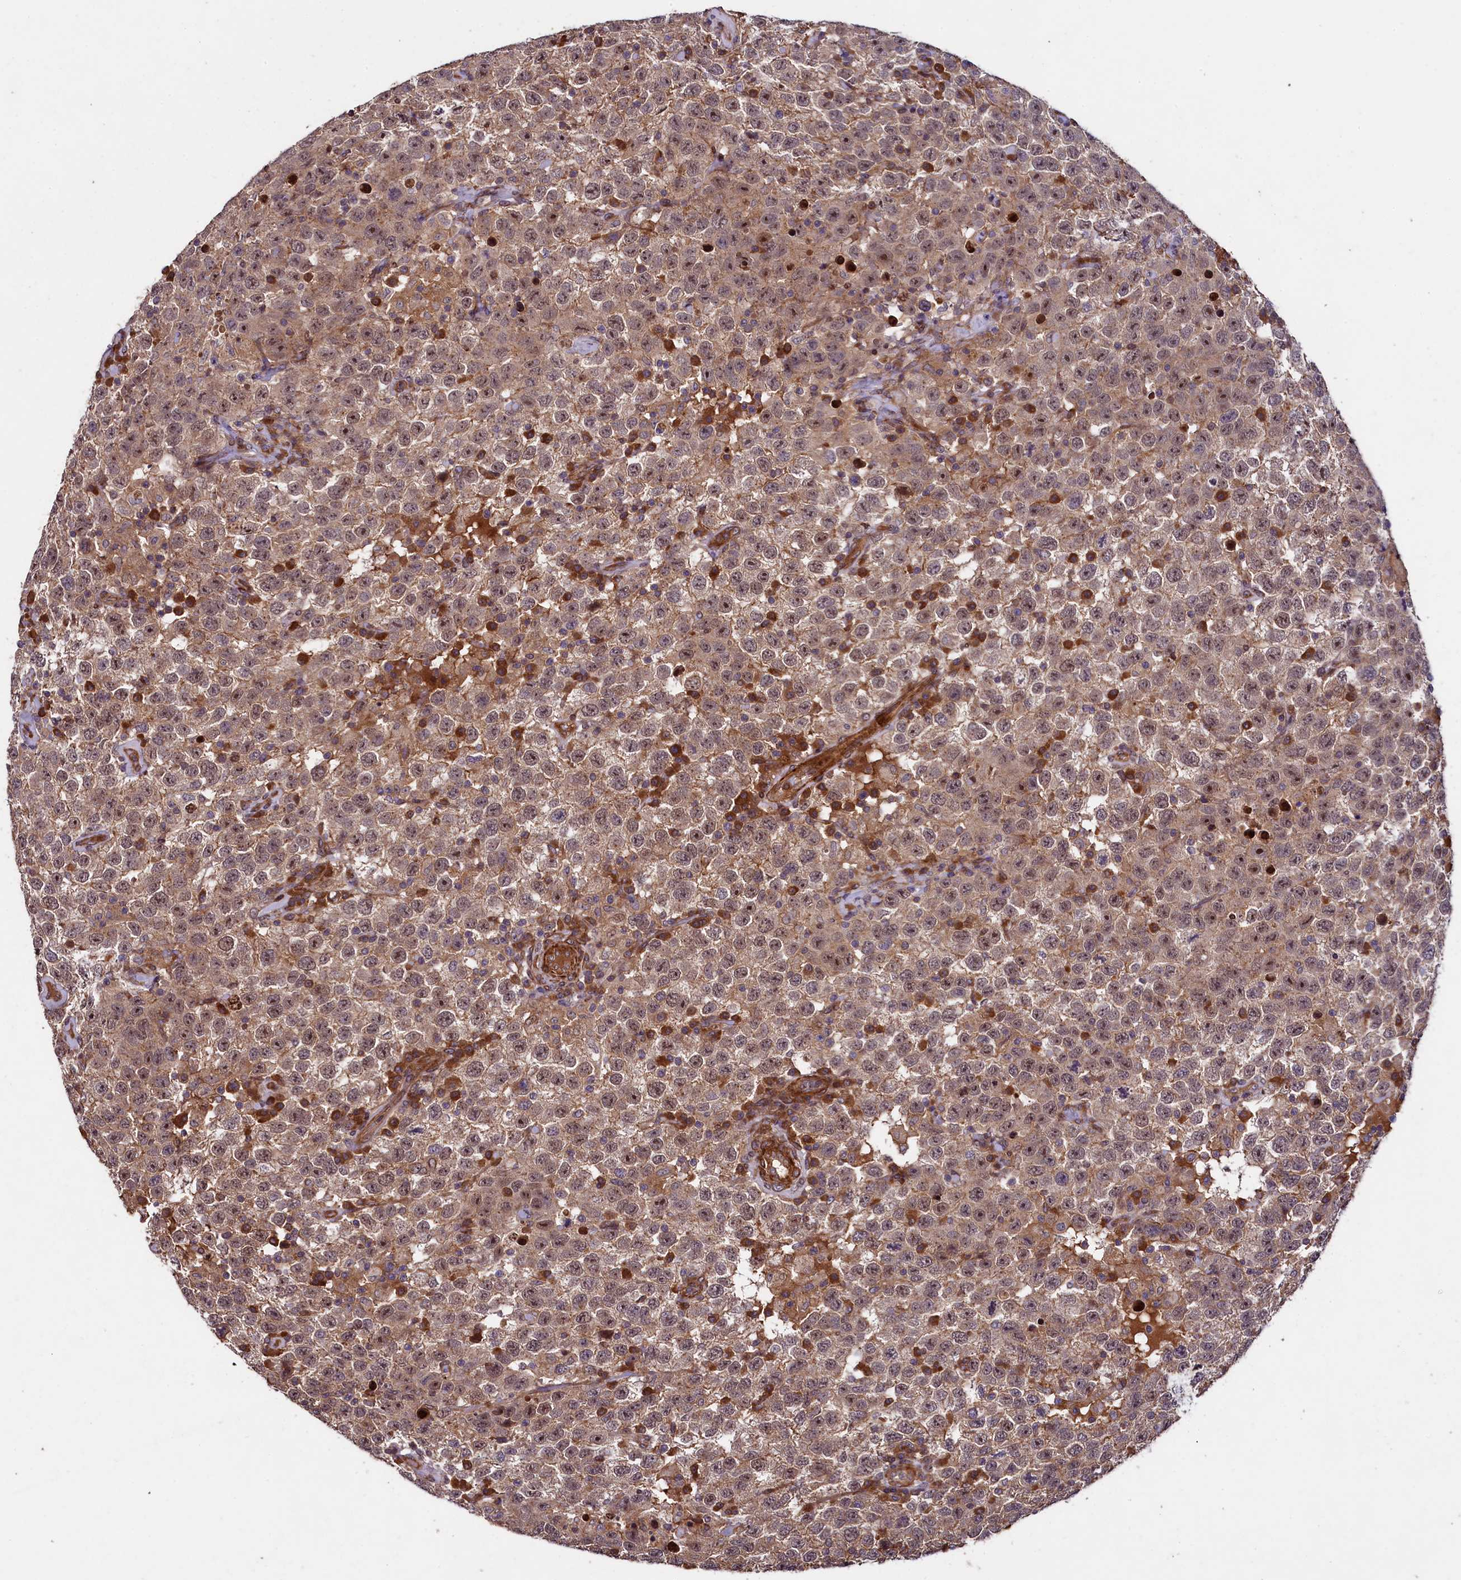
{"staining": {"intensity": "weak", "quantity": ">75%", "location": "cytoplasmic/membranous"}, "tissue": "testis cancer", "cell_type": "Tumor cells", "image_type": "cancer", "snomed": [{"axis": "morphology", "description": "Seminoma, NOS"}, {"axis": "topography", "description": "Testis"}], "caption": "Testis cancer (seminoma) tissue reveals weak cytoplasmic/membranous staining in about >75% of tumor cells Immunohistochemistry (ihc) stains the protein of interest in brown and the nuclei are stained blue.", "gene": "CCDC102A", "patient": {"sex": "male", "age": 41}}